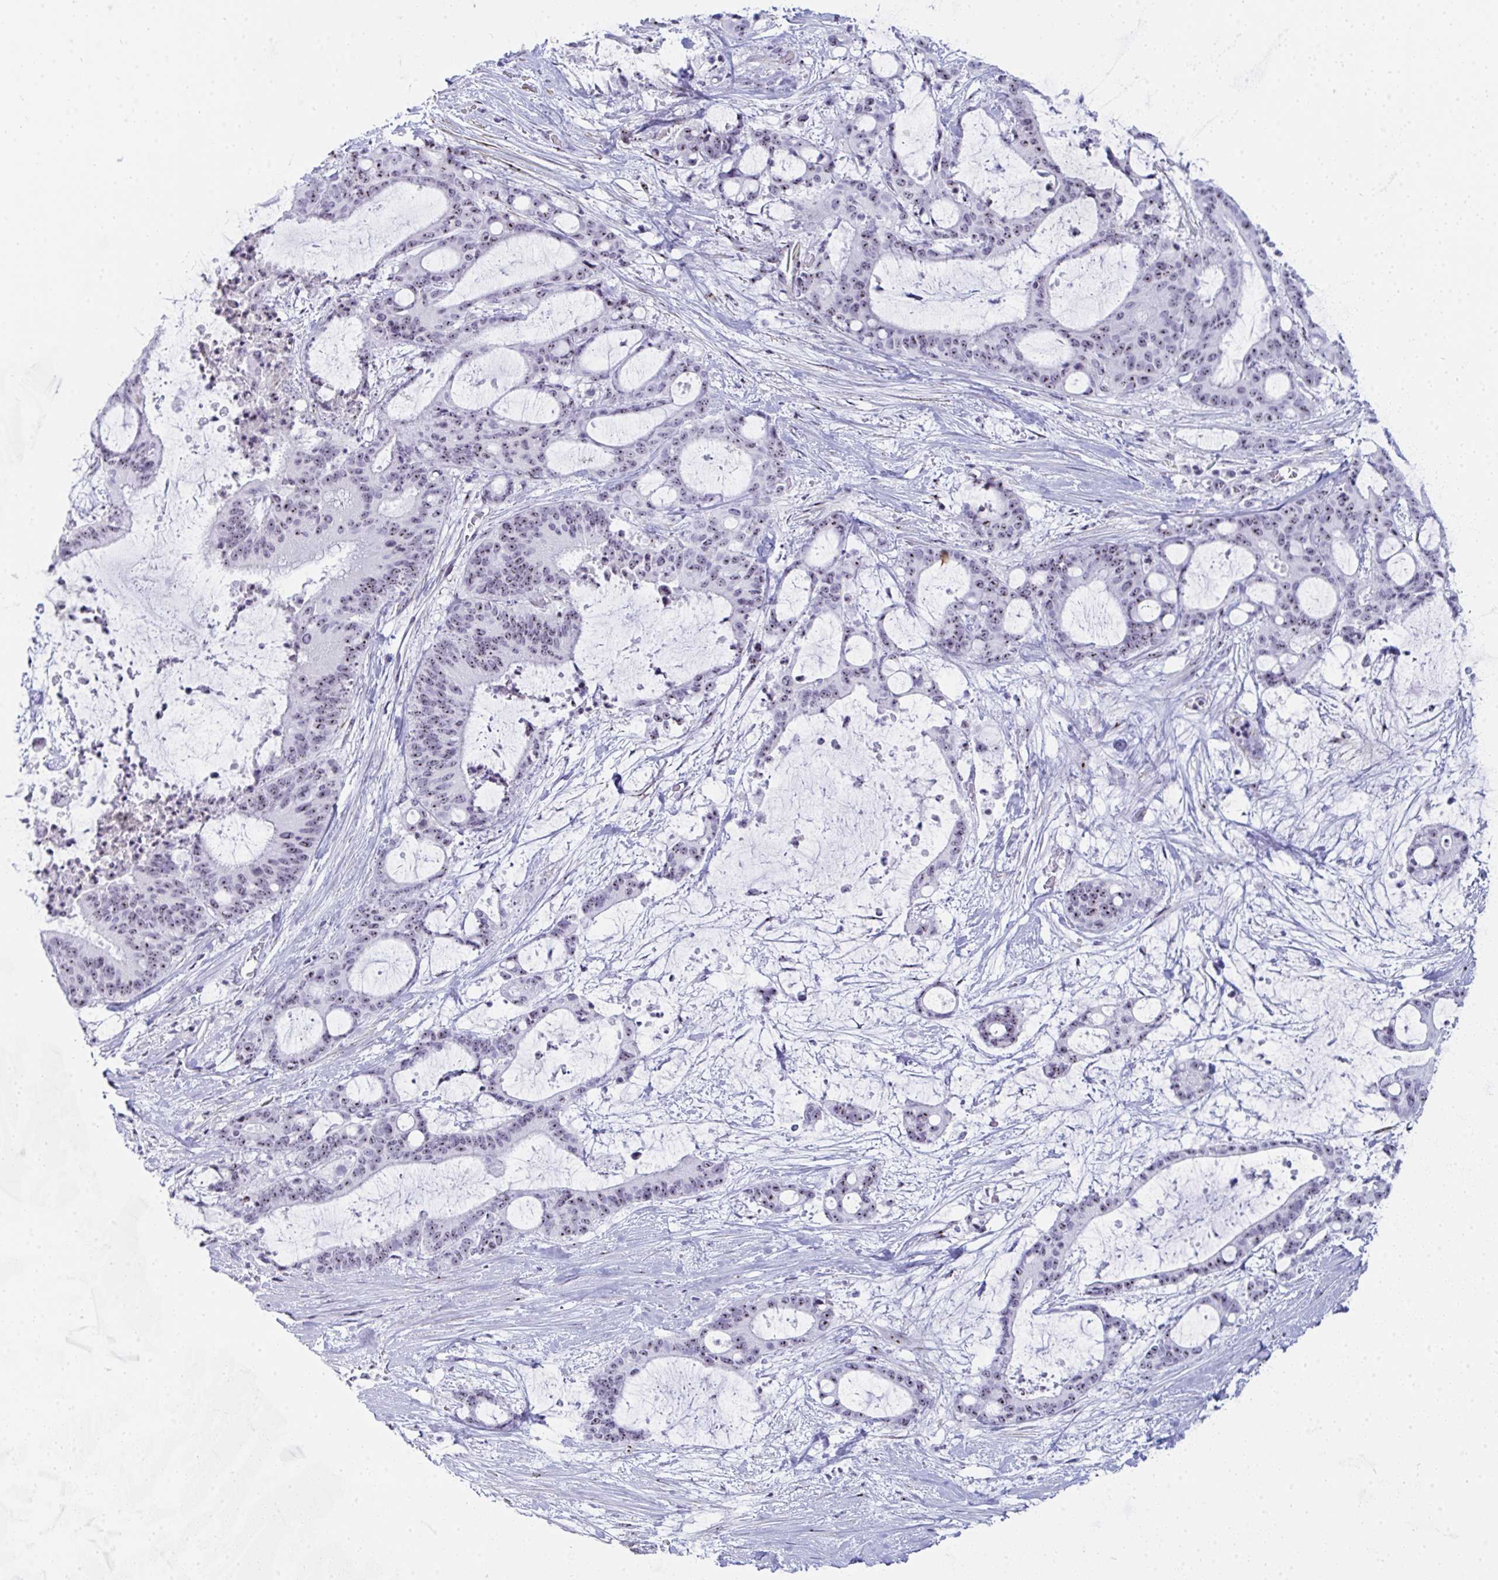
{"staining": {"intensity": "weak", "quantity": ">75%", "location": "nuclear"}, "tissue": "liver cancer", "cell_type": "Tumor cells", "image_type": "cancer", "snomed": [{"axis": "morphology", "description": "Normal tissue, NOS"}, {"axis": "morphology", "description": "Cholangiocarcinoma"}, {"axis": "topography", "description": "Liver"}, {"axis": "topography", "description": "Peripheral nerve tissue"}], "caption": "Immunohistochemistry (IHC) of liver cholangiocarcinoma reveals low levels of weak nuclear expression in about >75% of tumor cells.", "gene": "NOP10", "patient": {"sex": "female", "age": 73}}